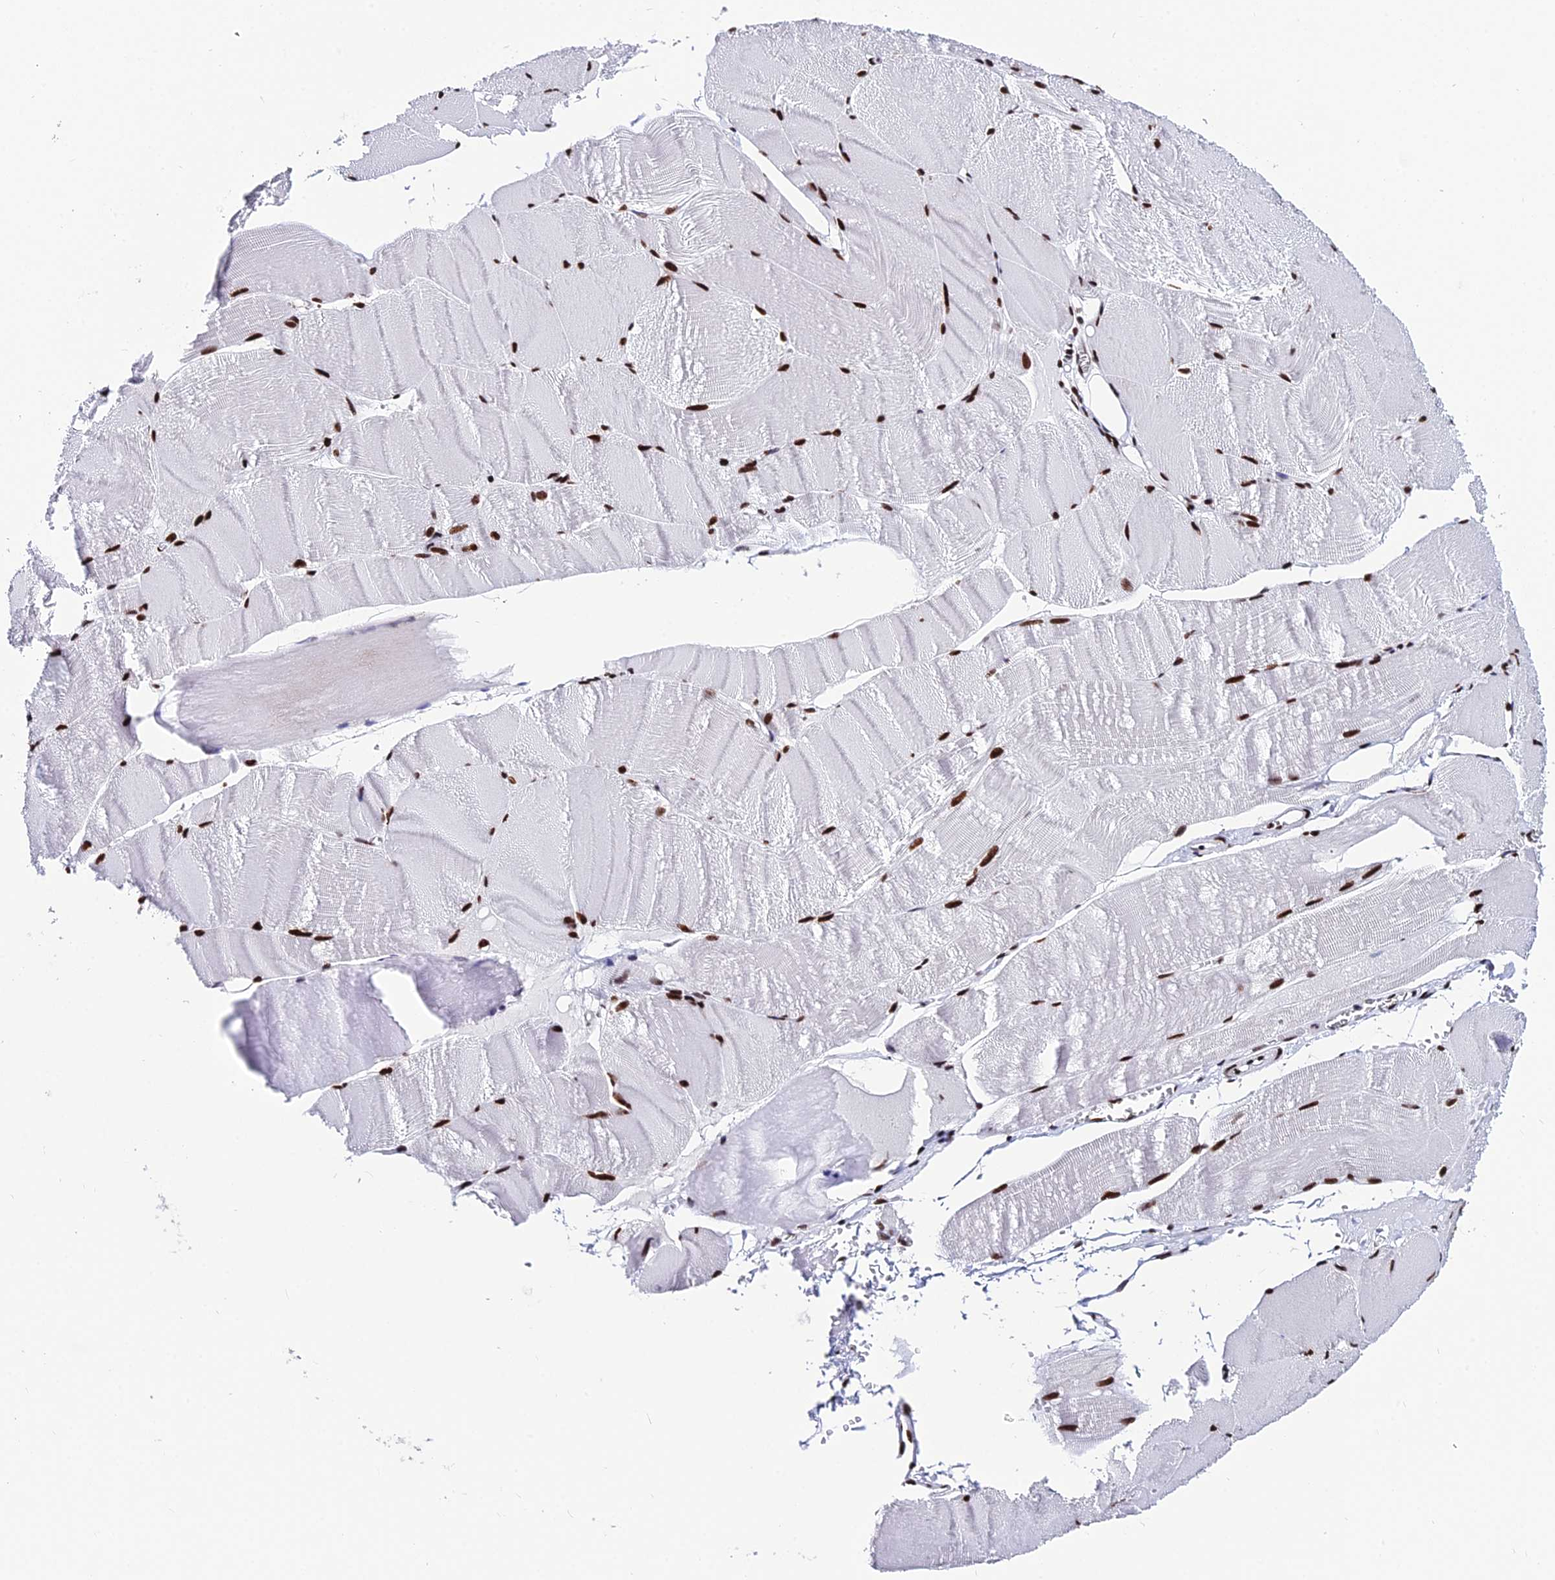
{"staining": {"intensity": "strong", "quantity": "25%-75%", "location": "nuclear"}, "tissue": "skeletal muscle", "cell_type": "Myocytes", "image_type": "normal", "snomed": [{"axis": "morphology", "description": "Normal tissue, NOS"}, {"axis": "morphology", "description": "Basal cell carcinoma"}, {"axis": "topography", "description": "Skeletal muscle"}], "caption": "Protein staining reveals strong nuclear expression in about 25%-75% of myocytes in normal skeletal muscle.", "gene": "HNRNPH1", "patient": {"sex": "female", "age": 64}}